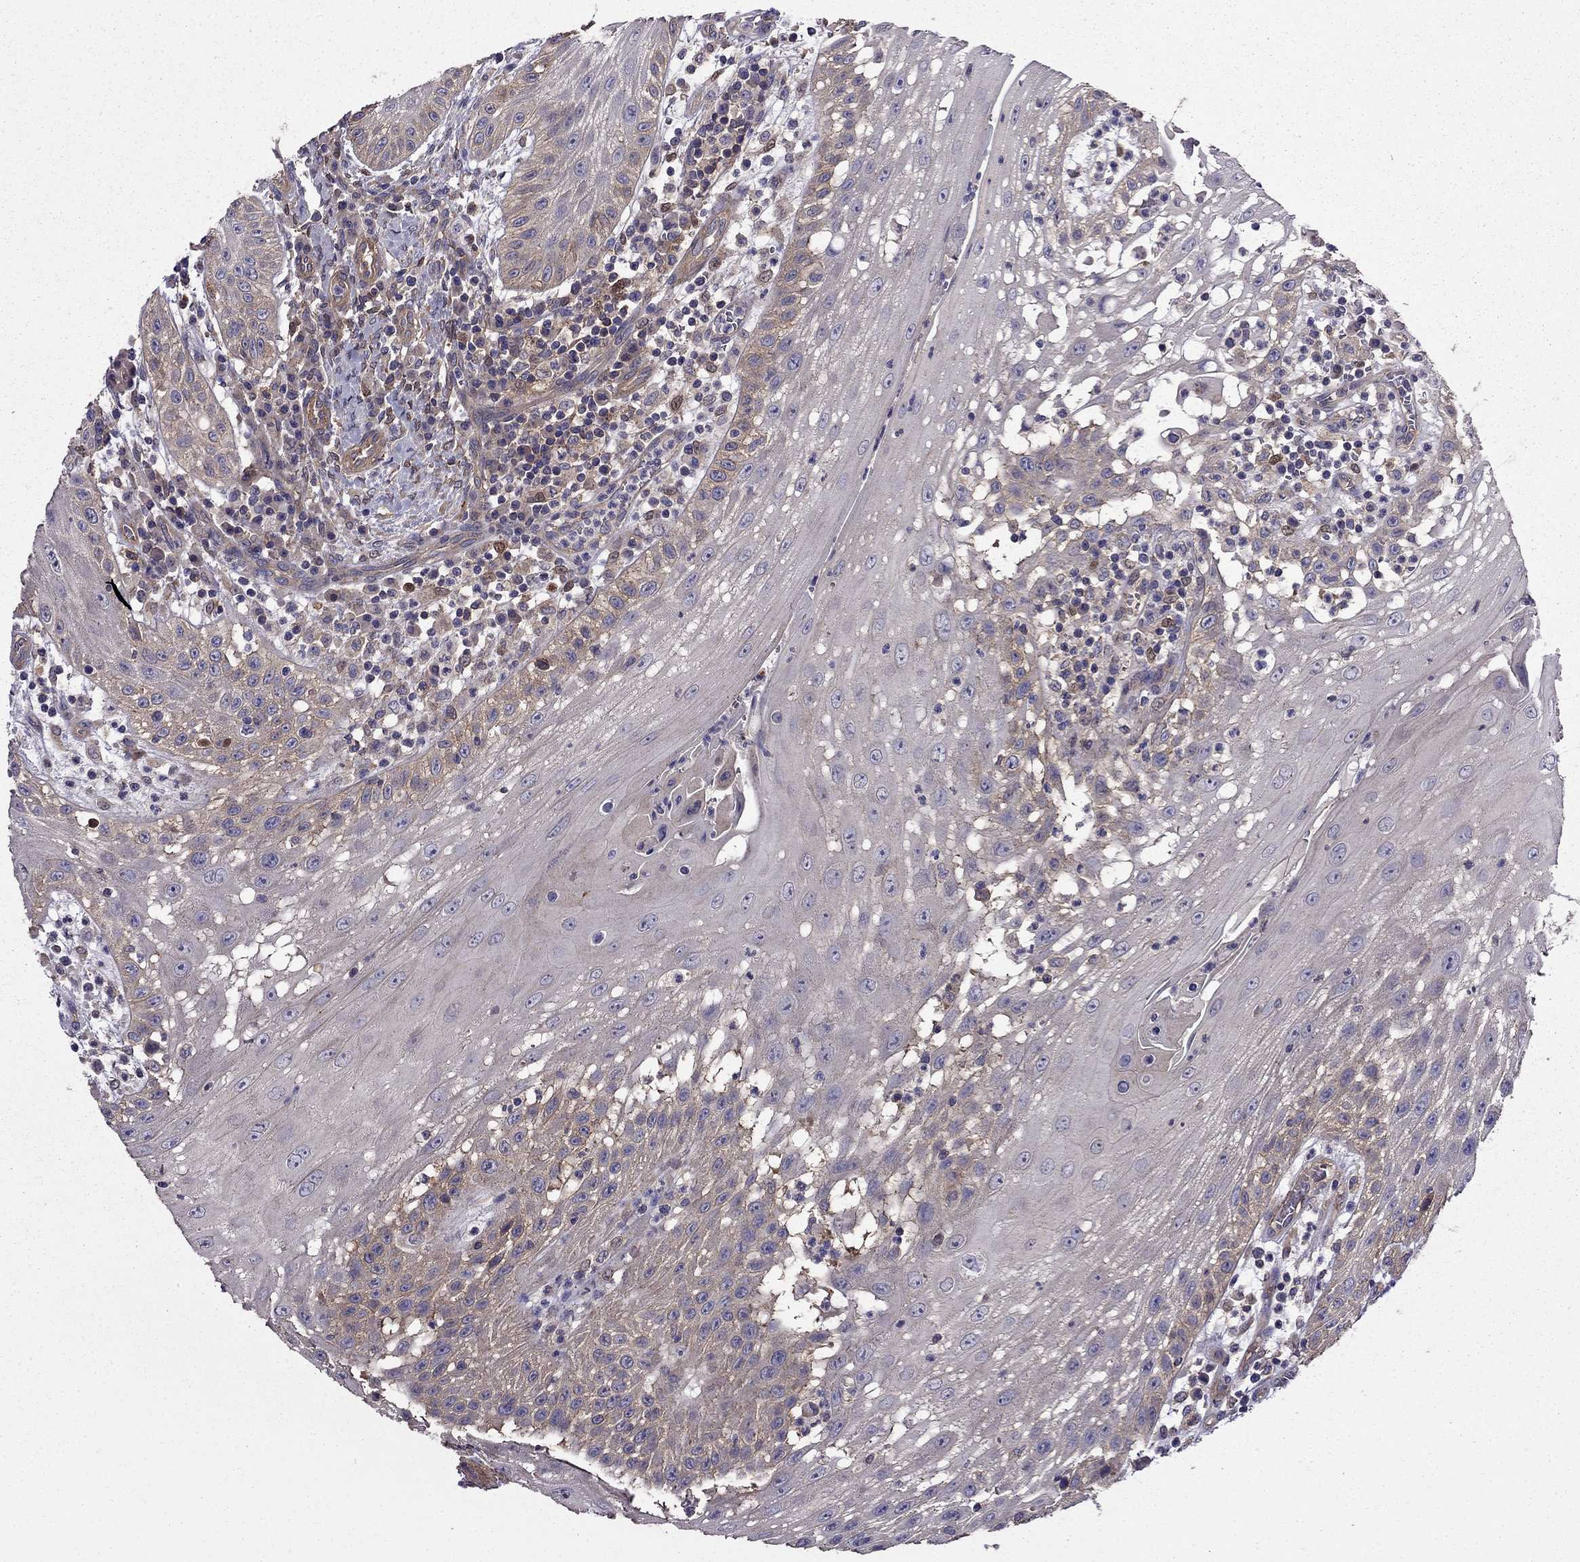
{"staining": {"intensity": "weak", "quantity": "25%-75%", "location": "cytoplasmic/membranous"}, "tissue": "head and neck cancer", "cell_type": "Tumor cells", "image_type": "cancer", "snomed": [{"axis": "morphology", "description": "Squamous cell carcinoma, NOS"}, {"axis": "topography", "description": "Oral tissue"}, {"axis": "topography", "description": "Head-Neck"}], "caption": "An image showing weak cytoplasmic/membranous staining in approximately 25%-75% of tumor cells in head and neck squamous cell carcinoma, as visualized by brown immunohistochemical staining.", "gene": "ITGB1", "patient": {"sex": "male", "age": 58}}